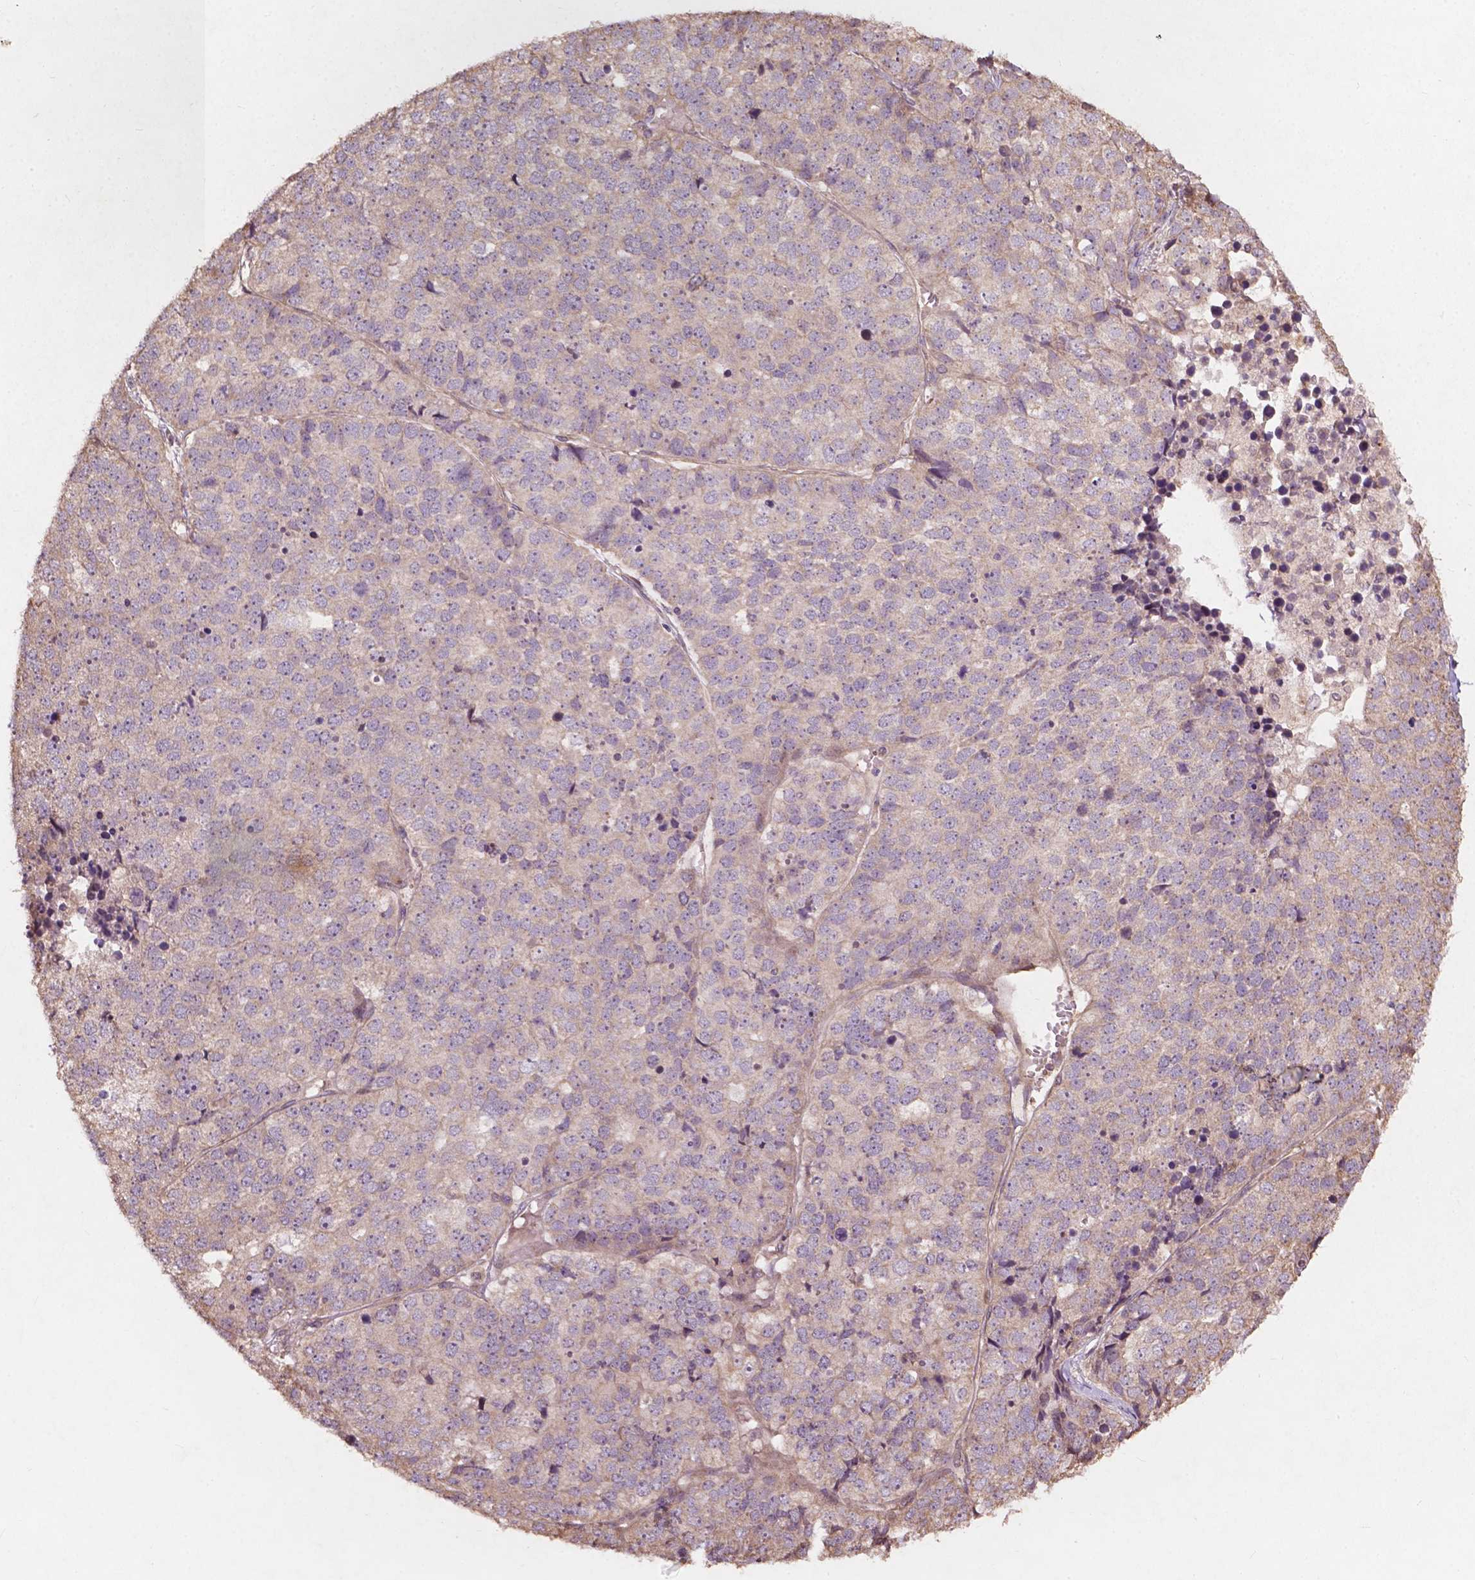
{"staining": {"intensity": "negative", "quantity": "none", "location": "none"}, "tissue": "stomach cancer", "cell_type": "Tumor cells", "image_type": "cancer", "snomed": [{"axis": "morphology", "description": "Adenocarcinoma, NOS"}, {"axis": "topography", "description": "Stomach"}], "caption": "DAB (3,3'-diaminobenzidine) immunohistochemical staining of human stomach cancer exhibits no significant positivity in tumor cells.", "gene": "CDC42BPA", "patient": {"sex": "male", "age": 69}}